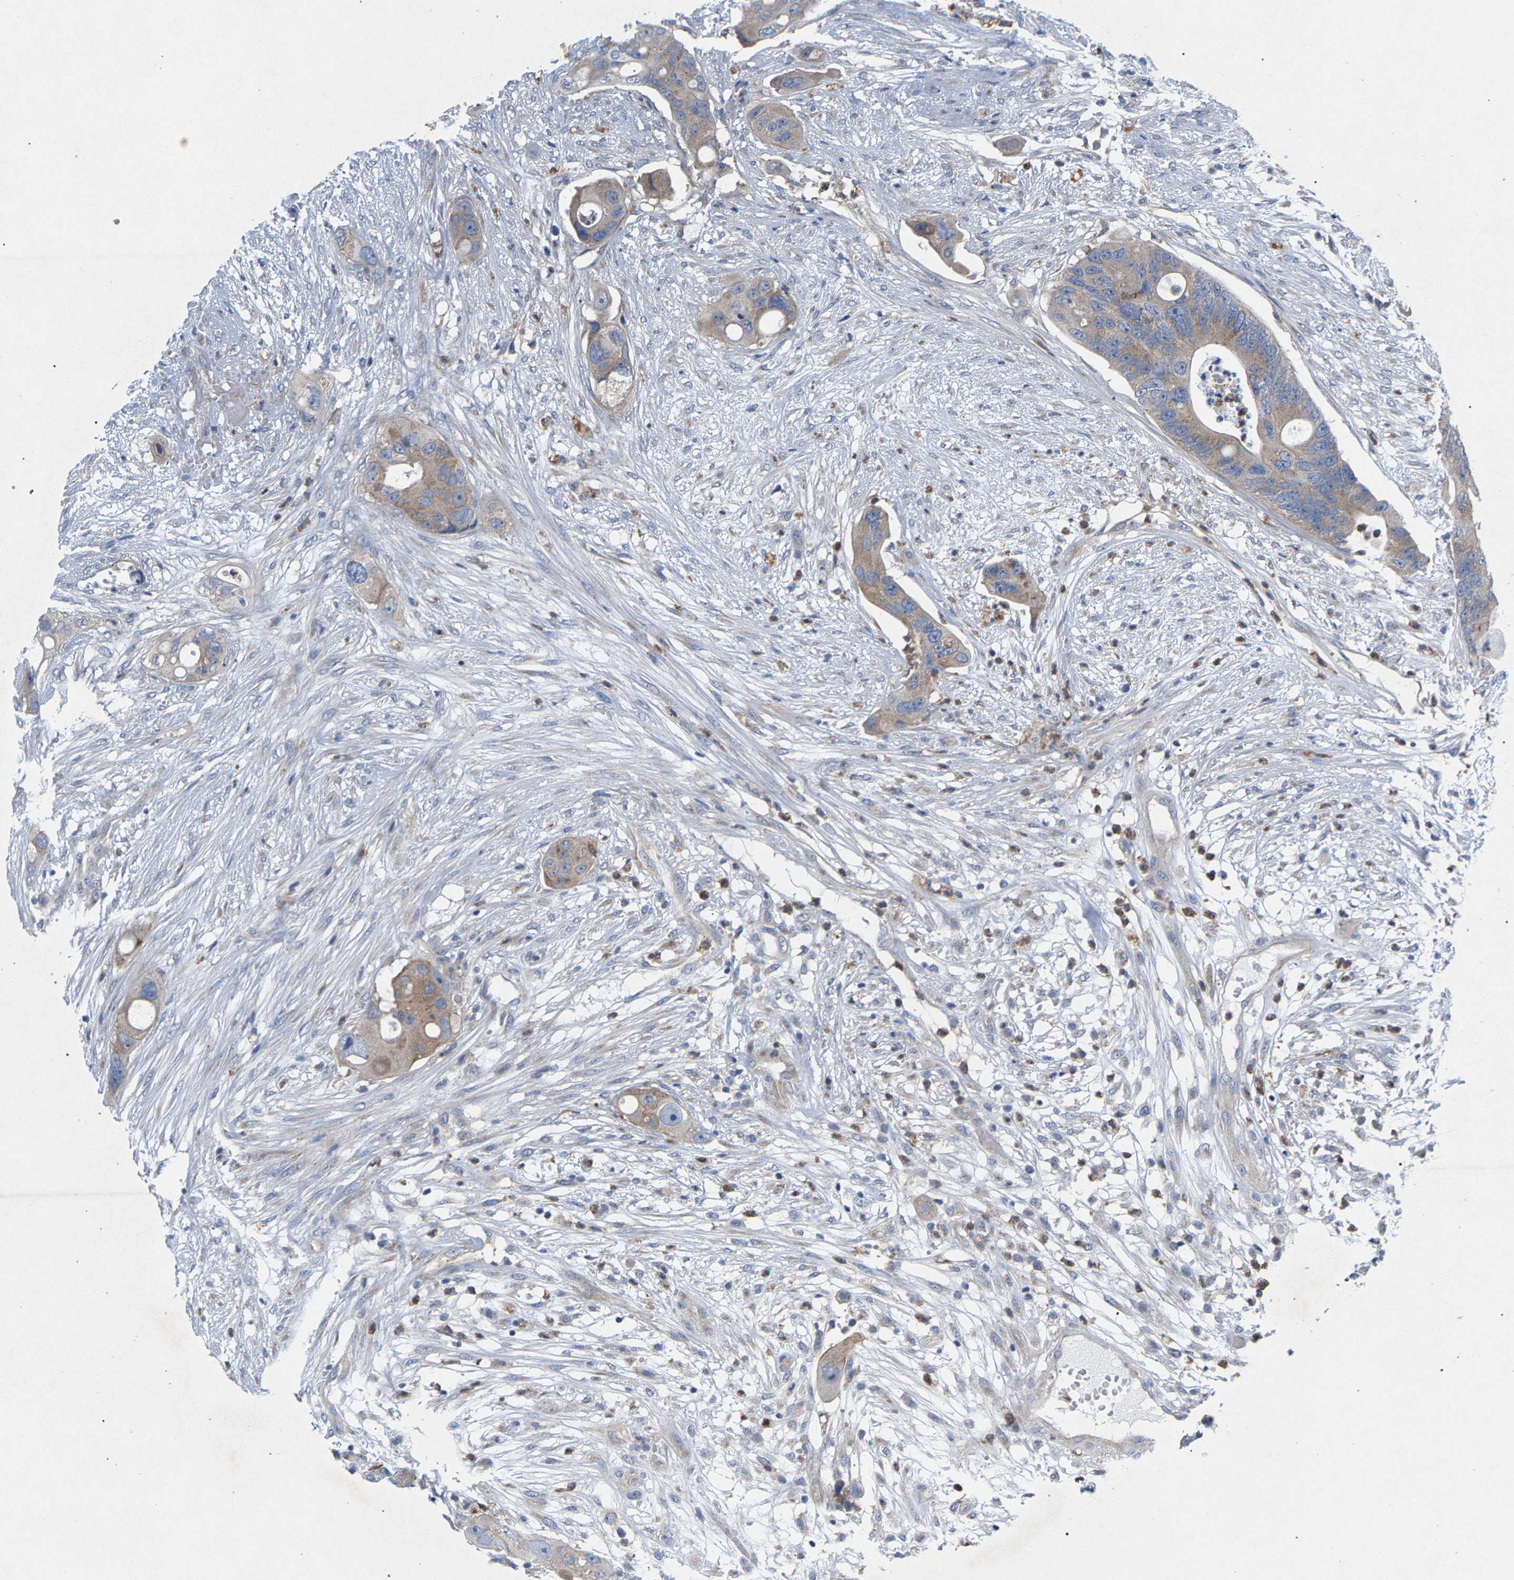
{"staining": {"intensity": "weak", "quantity": ">75%", "location": "cytoplasmic/membranous"}, "tissue": "colorectal cancer", "cell_type": "Tumor cells", "image_type": "cancer", "snomed": [{"axis": "morphology", "description": "Adenocarcinoma, NOS"}, {"axis": "topography", "description": "Colon"}], "caption": "Tumor cells demonstrate low levels of weak cytoplasmic/membranous expression in approximately >75% of cells in human colorectal cancer (adenocarcinoma).", "gene": "MAMDC2", "patient": {"sex": "female", "age": 57}}